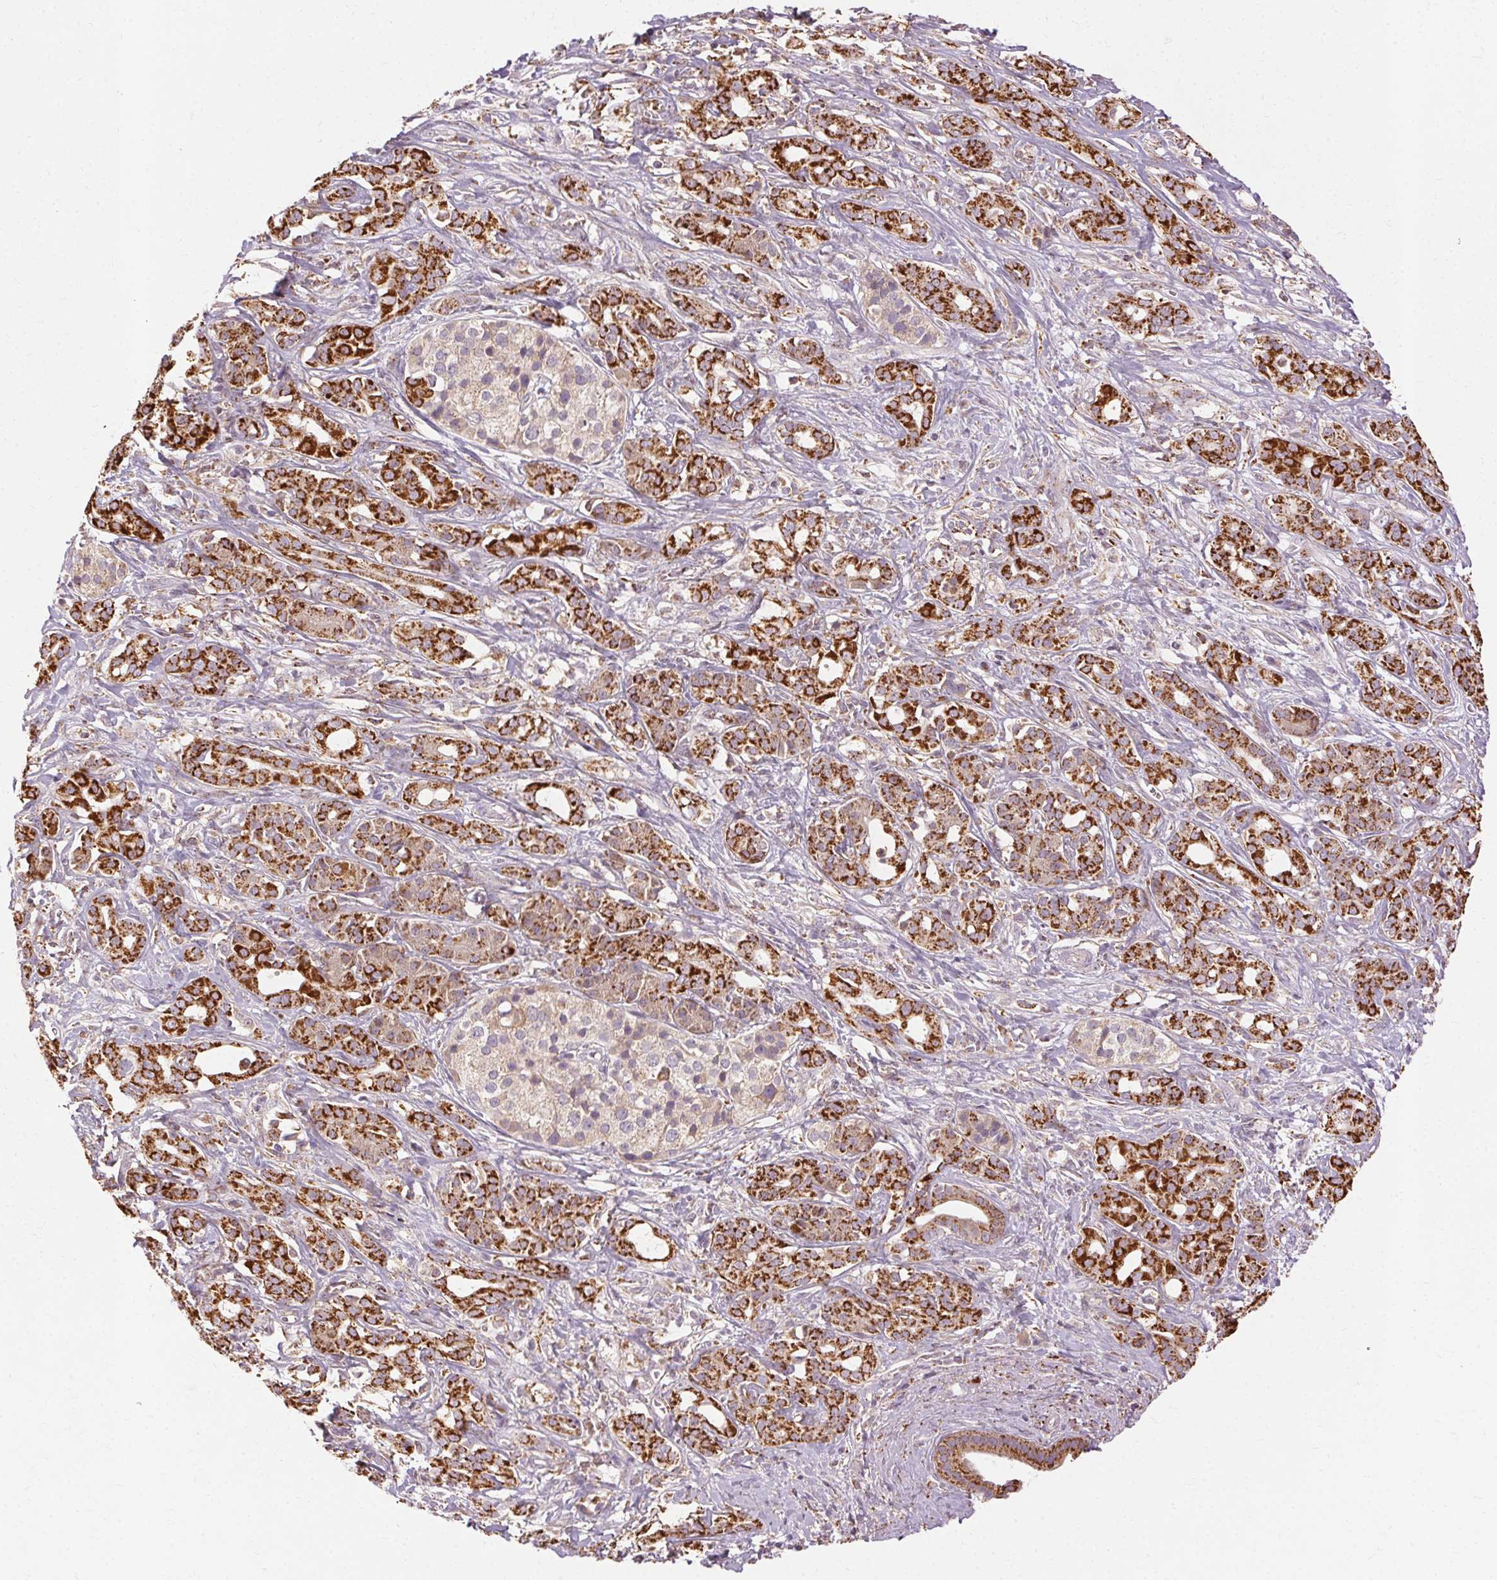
{"staining": {"intensity": "strong", "quantity": ">75%", "location": "cytoplasmic/membranous"}, "tissue": "pancreatic cancer", "cell_type": "Tumor cells", "image_type": "cancer", "snomed": [{"axis": "morphology", "description": "Adenocarcinoma, NOS"}, {"axis": "topography", "description": "Pancreas"}], "caption": "This is a histology image of immunohistochemistry staining of adenocarcinoma (pancreatic), which shows strong expression in the cytoplasmic/membranous of tumor cells.", "gene": "REP15", "patient": {"sex": "male", "age": 61}}